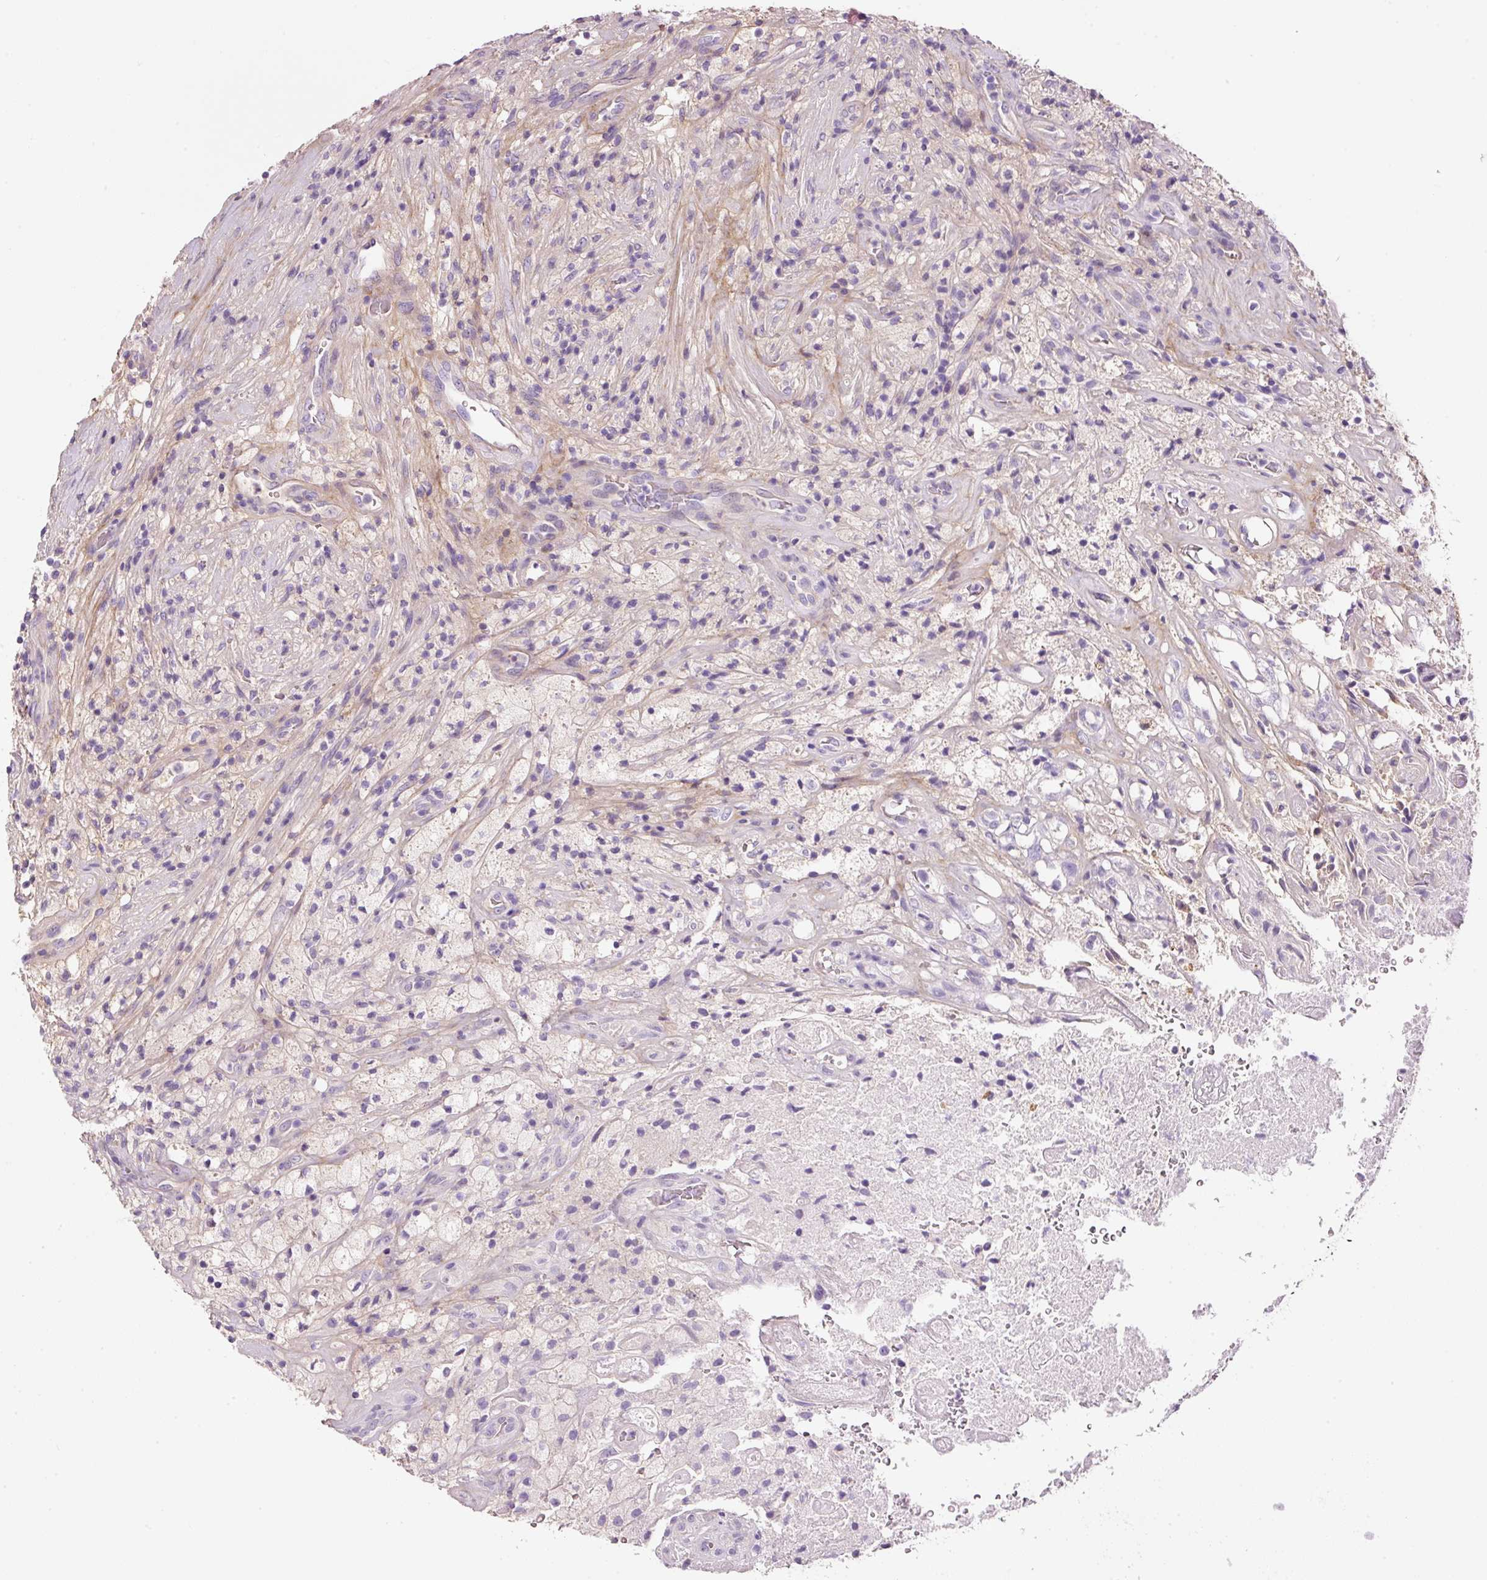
{"staining": {"intensity": "negative", "quantity": "none", "location": "none"}, "tissue": "glioma", "cell_type": "Tumor cells", "image_type": "cancer", "snomed": [{"axis": "morphology", "description": "Glioma, malignant, High grade"}, {"axis": "topography", "description": "Brain"}], "caption": "Image shows no protein positivity in tumor cells of malignant glioma (high-grade) tissue.", "gene": "SOS2", "patient": {"sex": "male", "age": 69}}